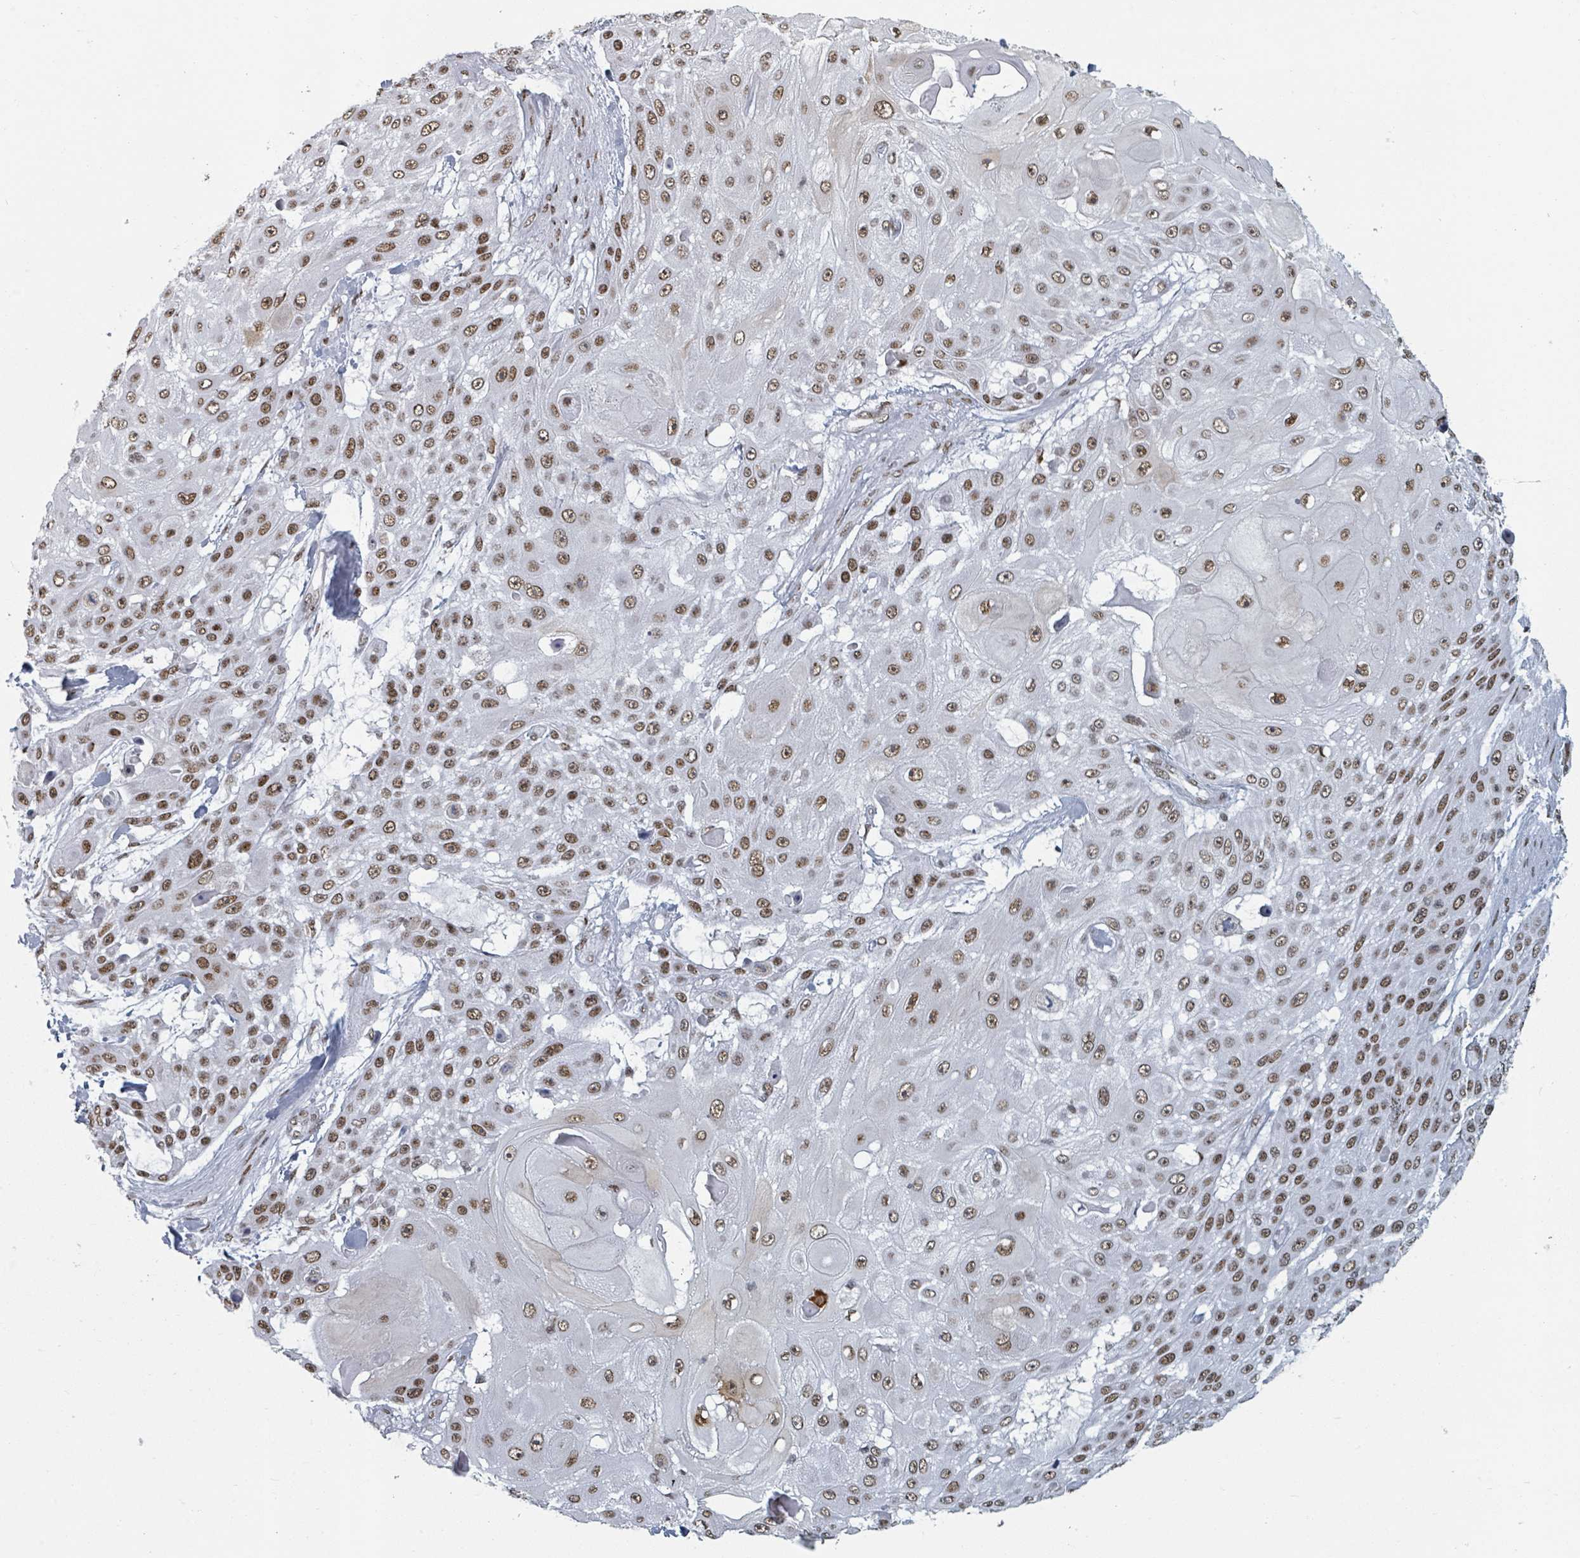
{"staining": {"intensity": "moderate", "quantity": ">75%", "location": "nuclear"}, "tissue": "skin cancer", "cell_type": "Tumor cells", "image_type": "cancer", "snomed": [{"axis": "morphology", "description": "Squamous cell carcinoma, NOS"}, {"axis": "topography", "description": "Skin"}], "caption": "A medium amount of moderate nuclear expression is present in about >75% of tumor cells in squamous cell carcinoma (skin) tissue.", "gene": "DHX16", "patient": {"sex": "female", "age": 86}}